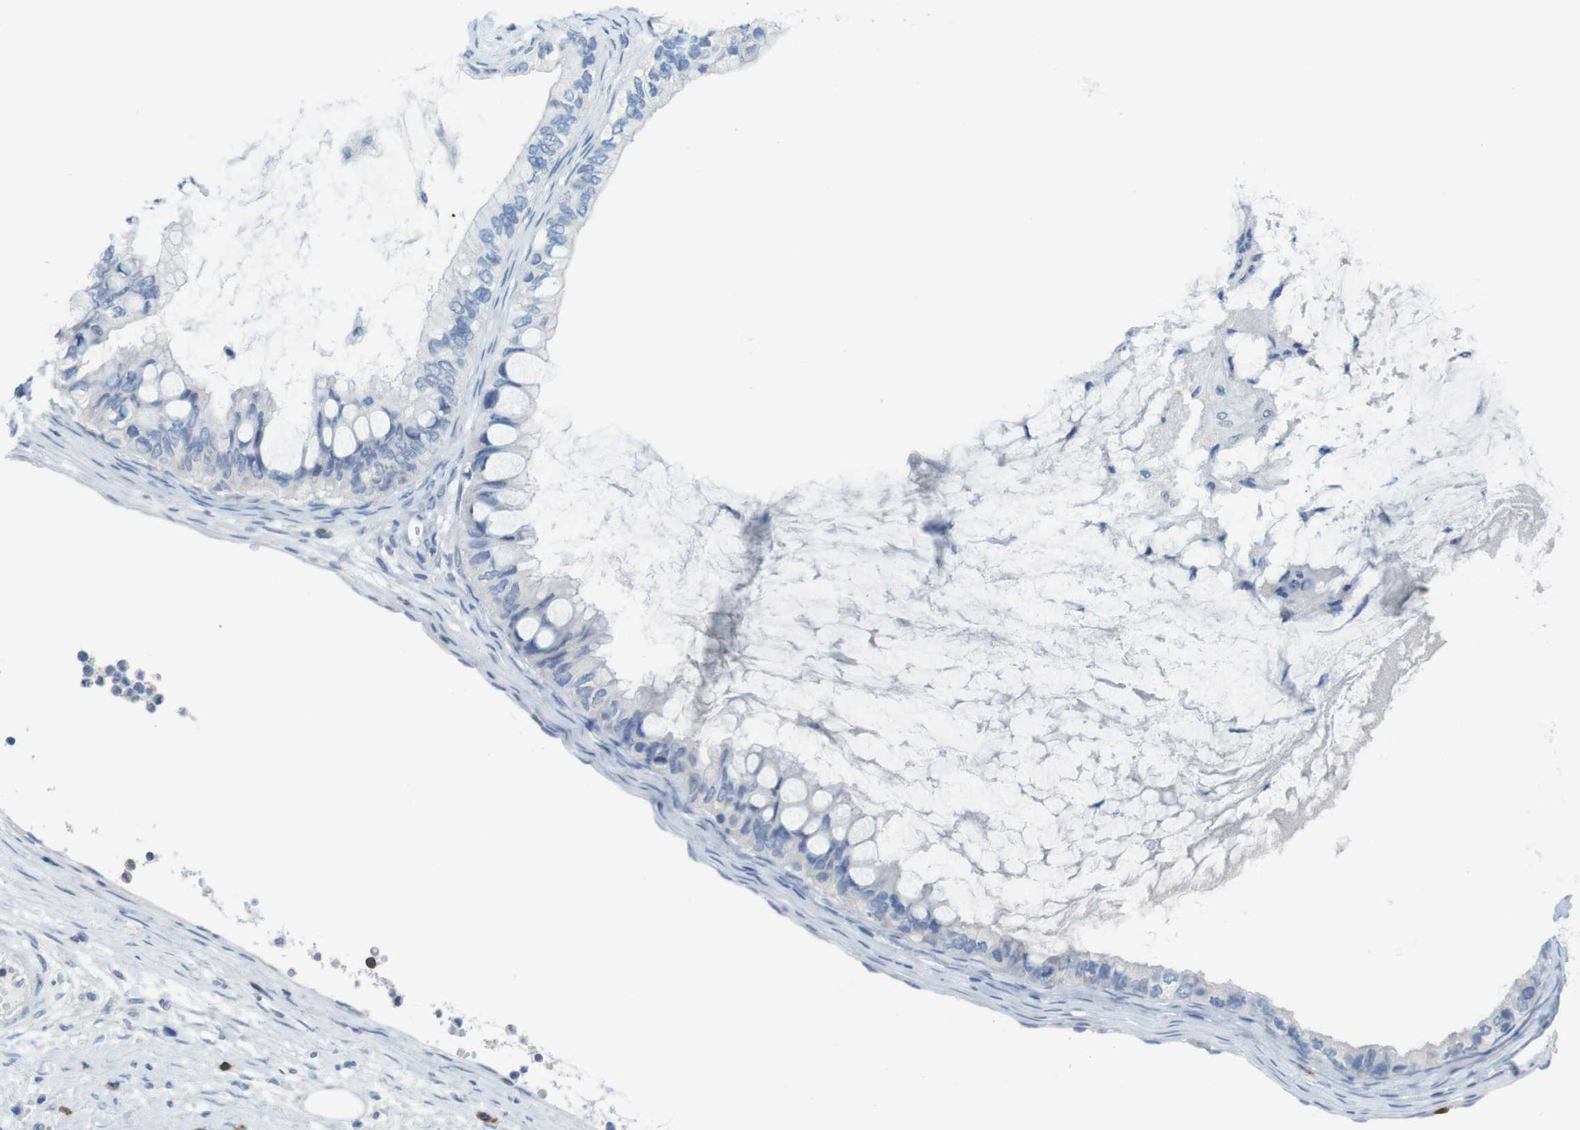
{"staining": {"intensity": "negative", "quantity": "none", "location": "none"}, "tissue": "ovarian cancer", "cell_type": "Tumor cells", "image_type": "cancer", "snomed": [{"axis": "morphology", "description": "Cystadenocarcinoma, mucinous, NOS"}, {"axis": "topography", "description": "Ovary"}], "caption": "Immunohistochemical staining of human ovarian cancer displays no significant positivity in tumor cells.", "gene": "CD5", "patient": {"sex": "female", "age": 80}}